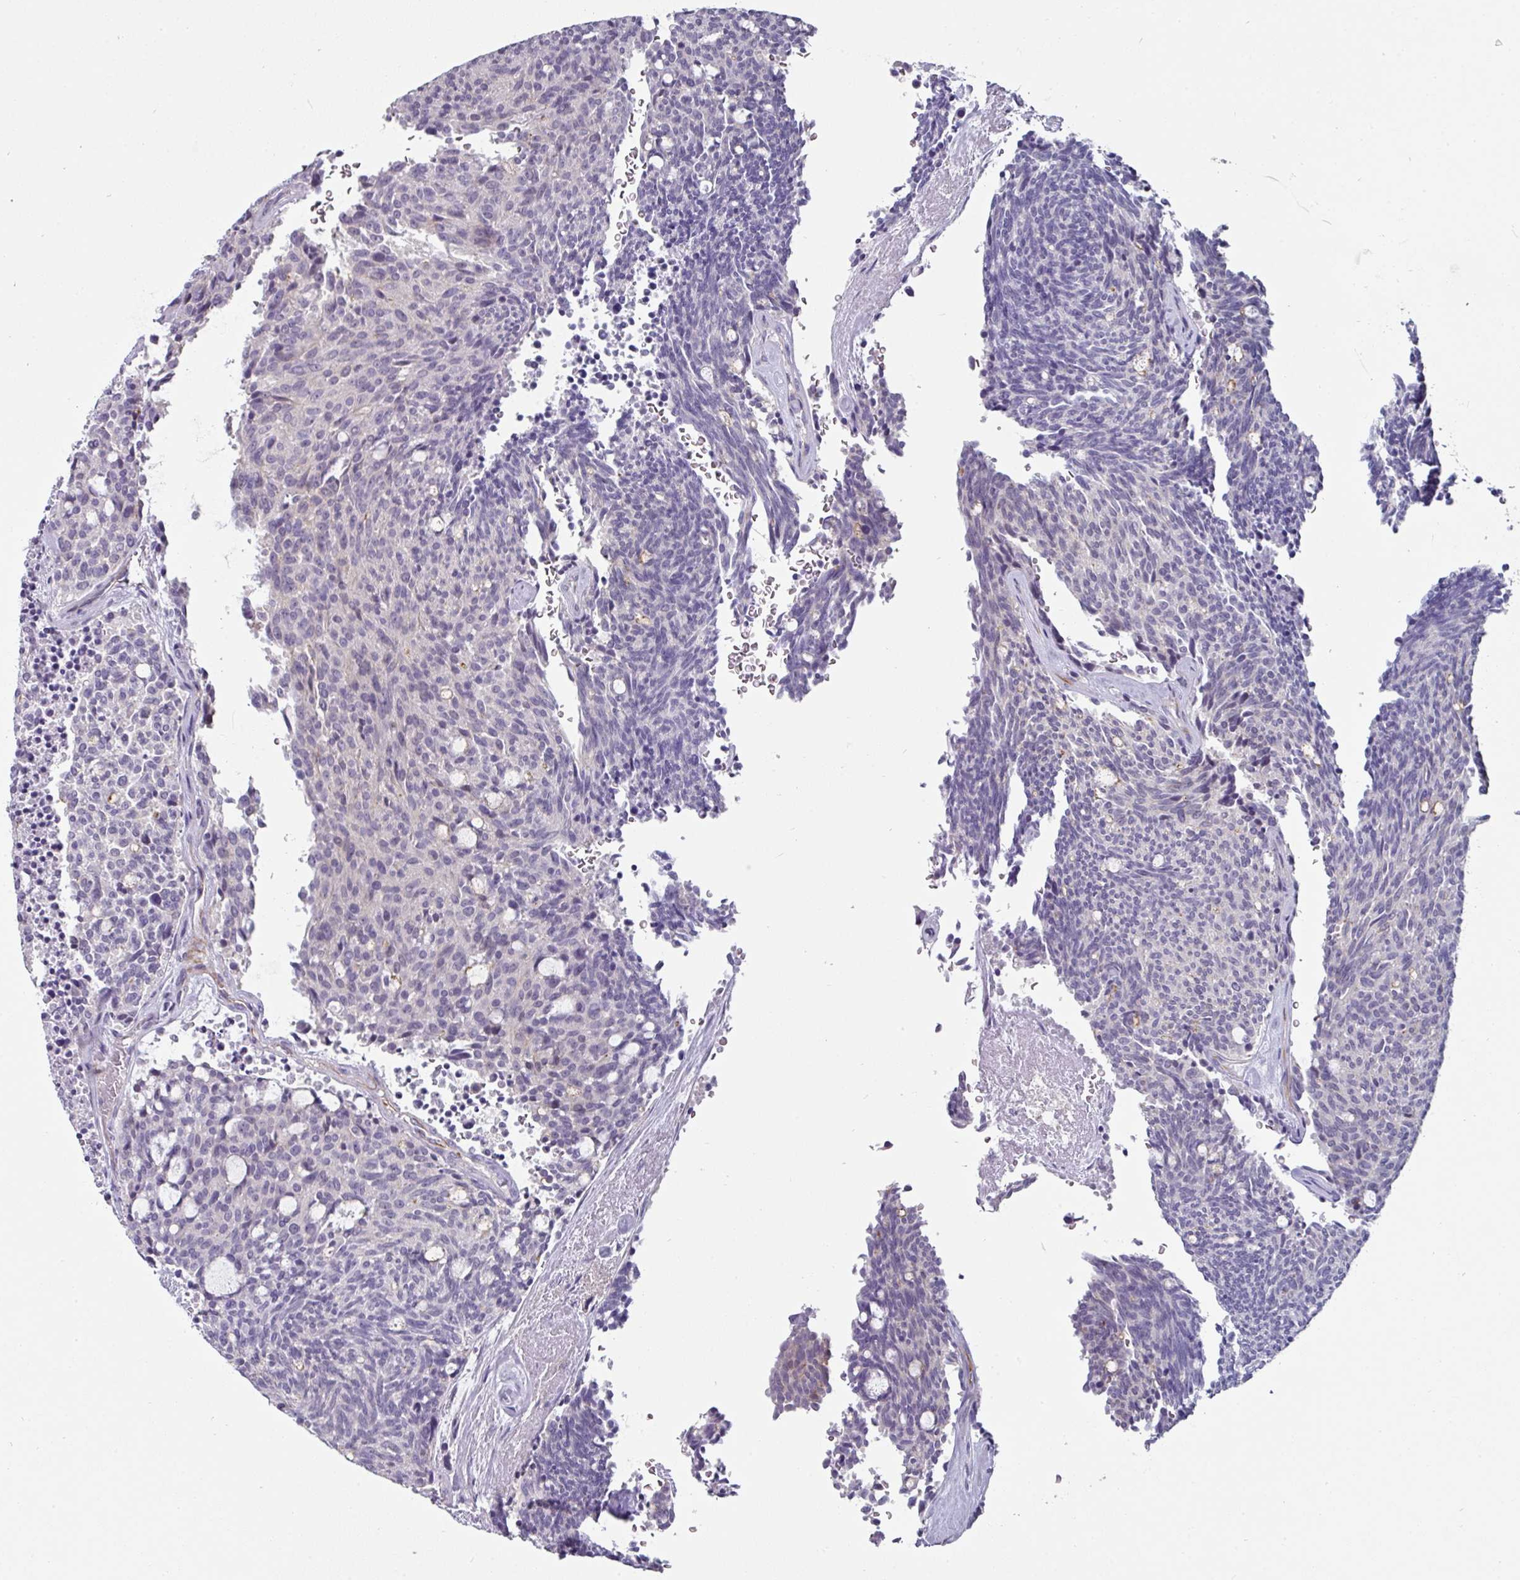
{"staining": {"intensity": "negative", "quantity": "none", "location": "none"}, "tissue": "carcinoid", "cell_type": "Tumor cells", "image_type": "cancer", "snomed": [{"axis": "morphology", "description": "Carcinoid, malignant, NOS"}, {"axis": "topography", "description": "Pancreas"}], "caption": "High magnification brightfield microscopy of malignant carcinoid stained with DAB (brown) and counterstained with hematoxylin (blue): tumor cells show no significant expression.", "gene": "EYA3", "patient": {"sex": "female", "age": 54}}